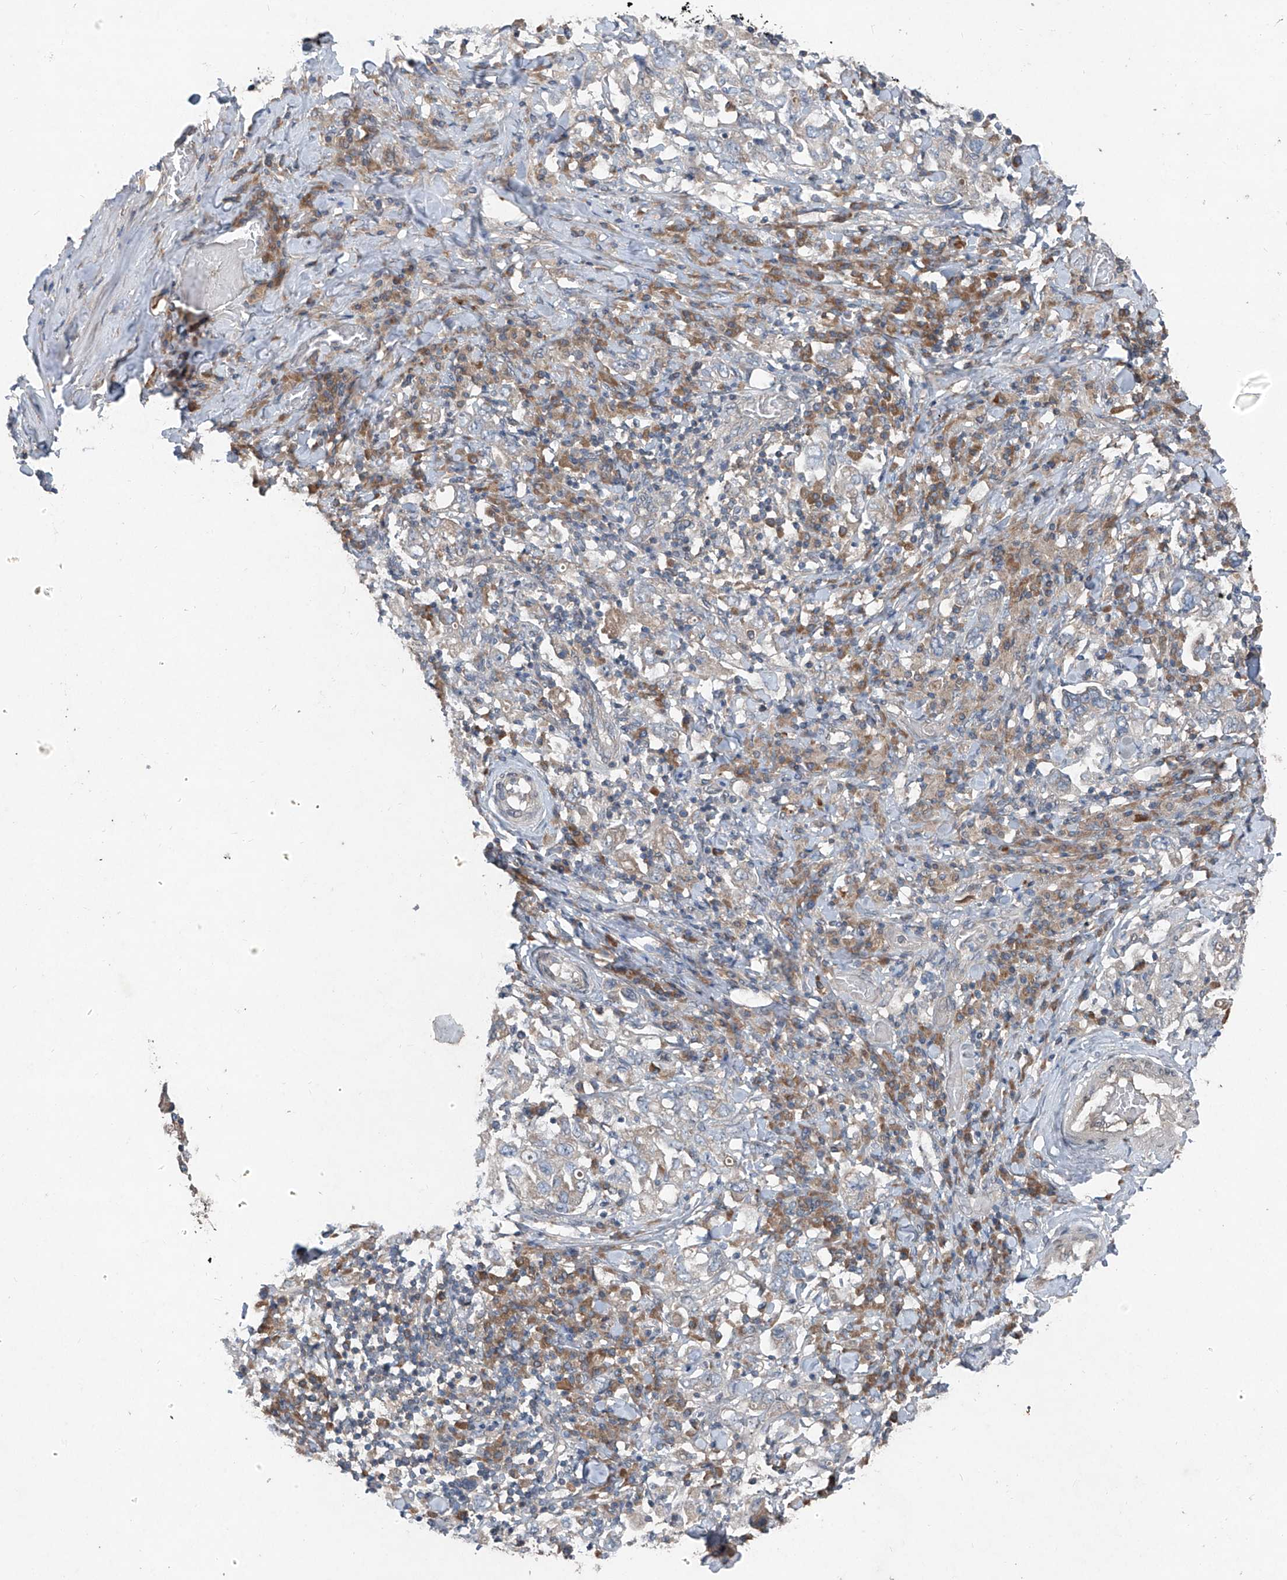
{"staining": {"intensity": "negative", "quantity": "none", "location": "none"}, "tissue": "stomach cancer", "cell_type": "Tumor cells", "image_type": "cancer", "snomed": [{"axis": "morphology", "description": "Adenocarcinoma, NOS"}, {"axis": "topography", "description": "Stomach, upper"}], "caption": "Photomicrograph shows no protein positivity in tumor cells of stomach cancer (adenocarcinoma) tissue.", "gene": "FOXRED2", "patient": {"sex": "male", "age": 62}}